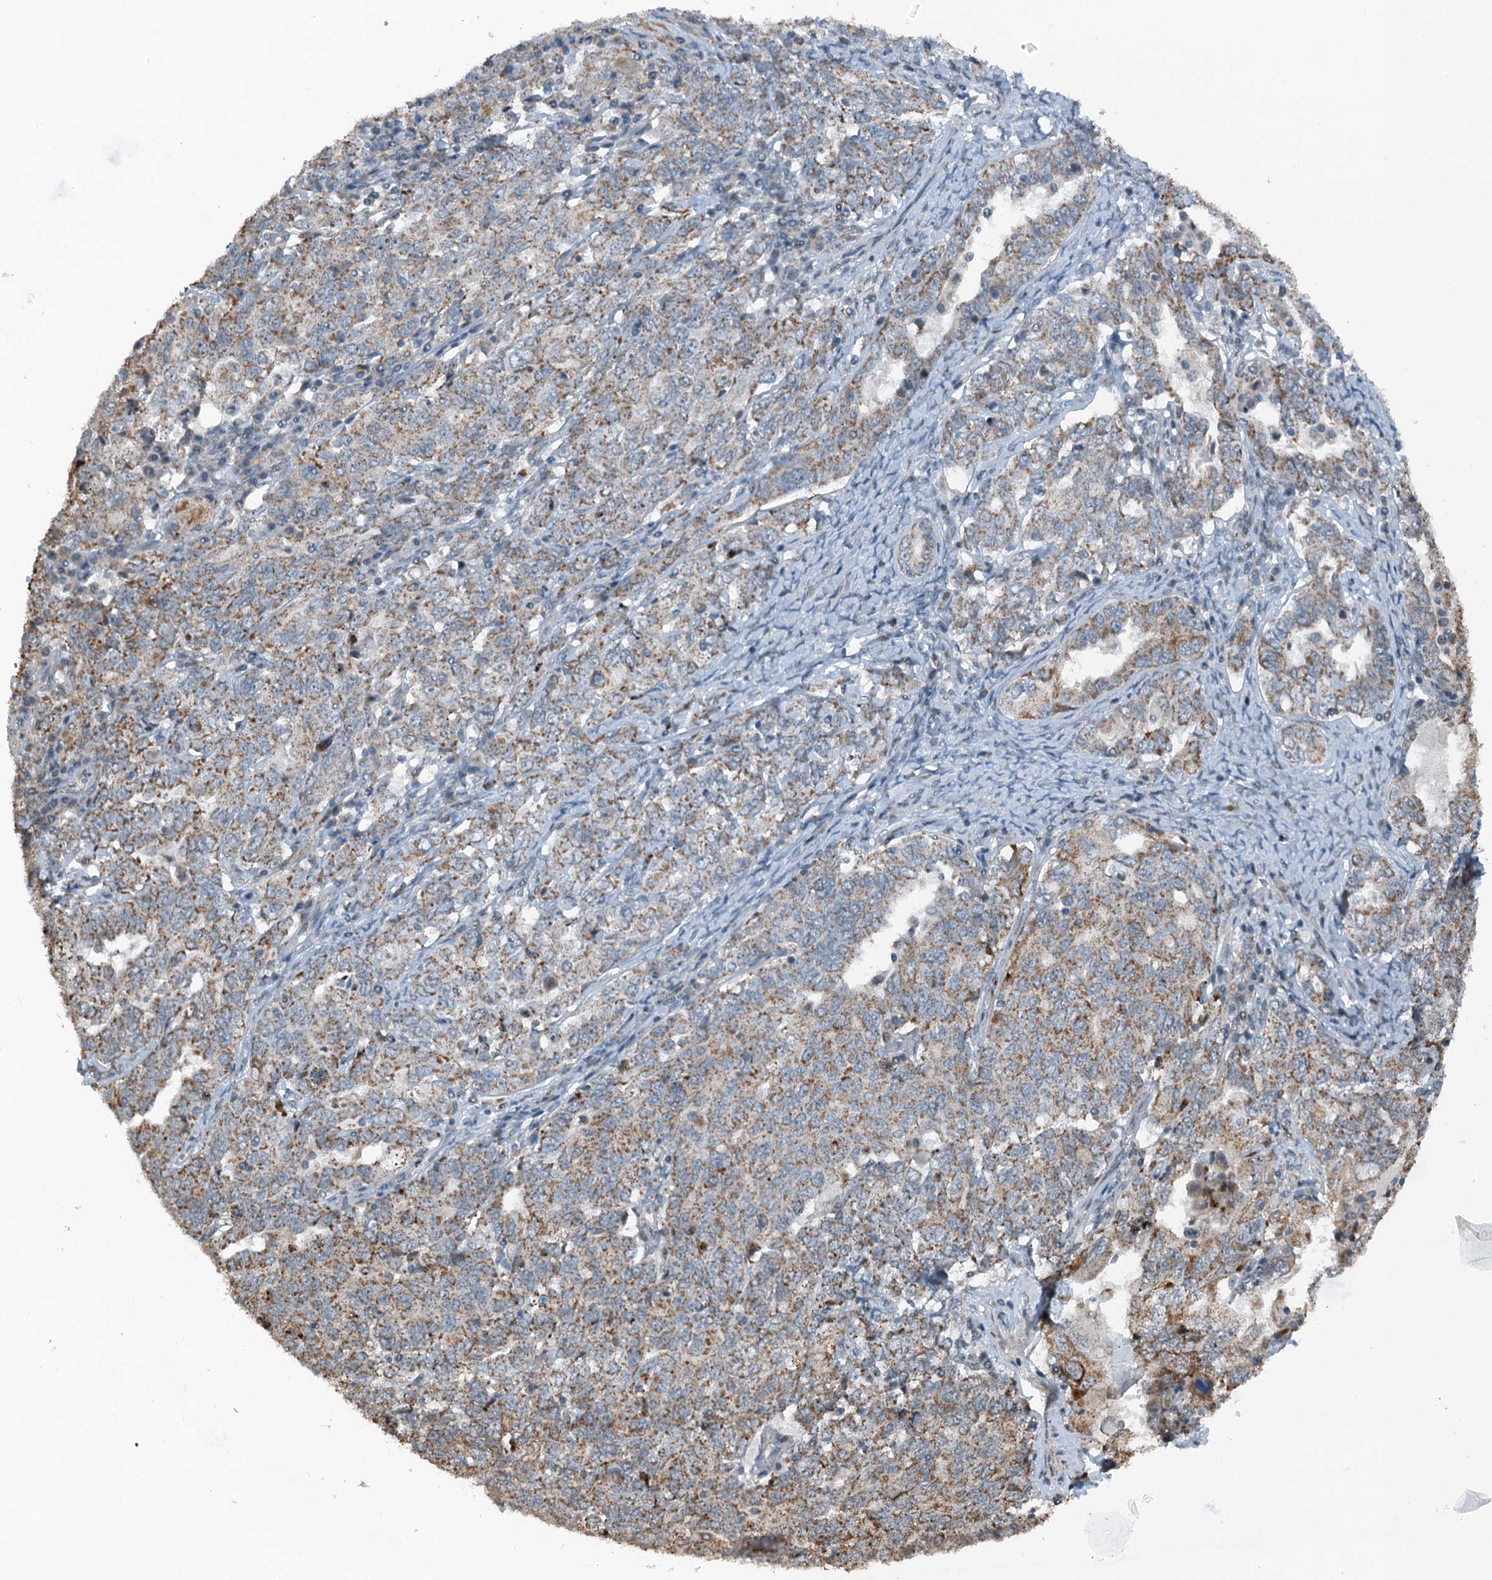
{"staining": {"intensity": "moderate", "quantity": "25%-75%", "location": "cytoplasmic/membranous"}, "tissue": "ovarian cancer", "cell_type": "Tumor cells", "image_type": "cancer", "snomed": [{"axis": "morphology", "description": "Carcinoma, endometroid"}, {"axis": "topography", "description": "Ovary"}], "caption": "A micrograph showing moderate cytoplasmic/membranous positivity in about 25%-75% of tumor cells in ovarian endometroid carcinoma, as visualized by brown immunohistochemical staining.", "gene": "BMERB1", "patient": {"sex": "female", "age": 62}}